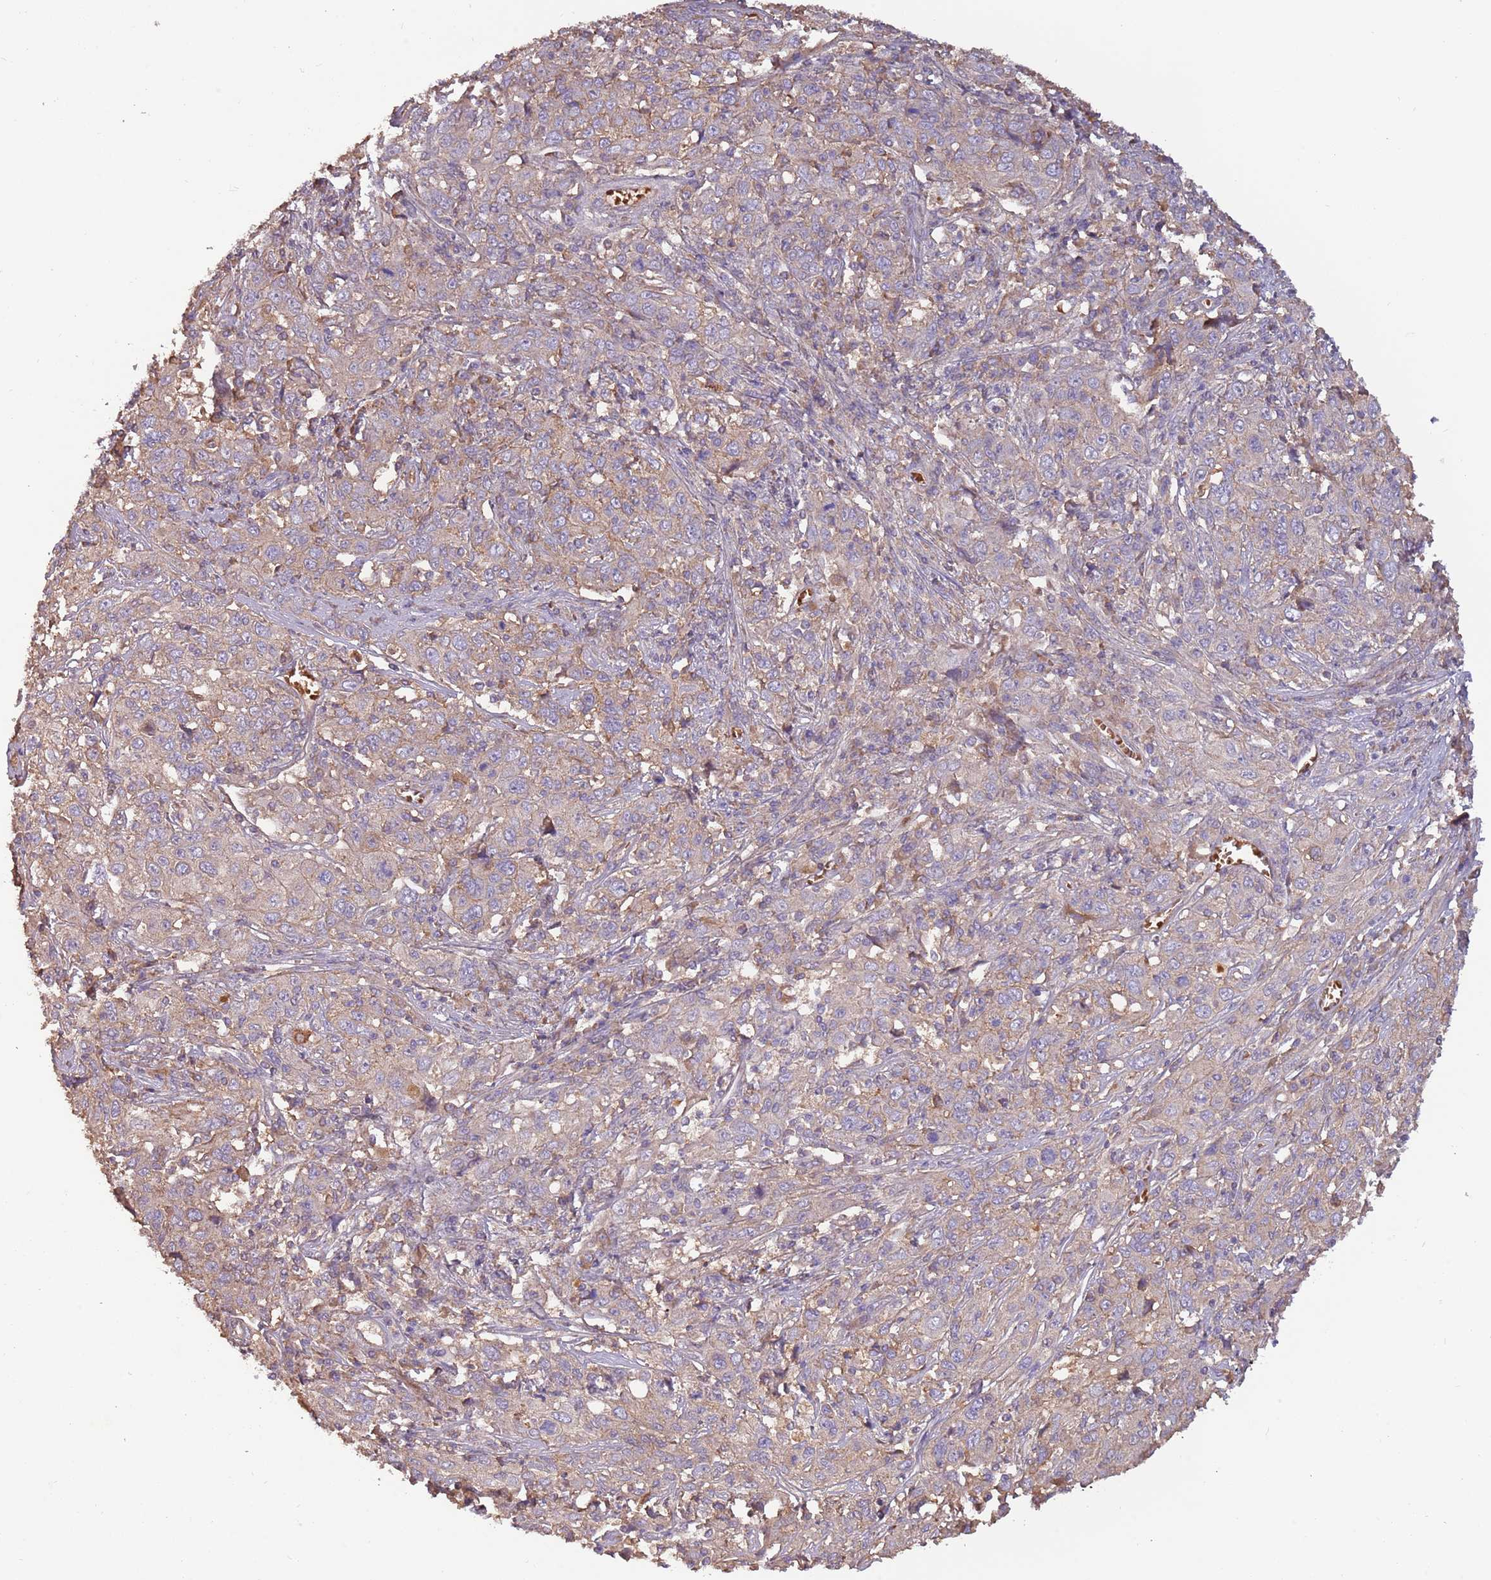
{"staining": {"intensity": "weak", "quantity": "<25%", "location": "cytoplasmic/membranous"}, "tissue": "cervical cancer", "cell_type": "Tumor cells", "image_type": "cancer", "snomed": [{"axis": "morphology", "description": "Squamous cell carcinoma, NOS"}, {"axis": "topography", "description": "Cervix"}], "caption": "A histopathology image of cervical cancer stained for a protein demonstrates no brown staining in tumor cells. (Immunohistochemistry, brightfield microscopy, high magnification).", "gene": "TRMO", "patient": {"sex": "female", "age": 46}}